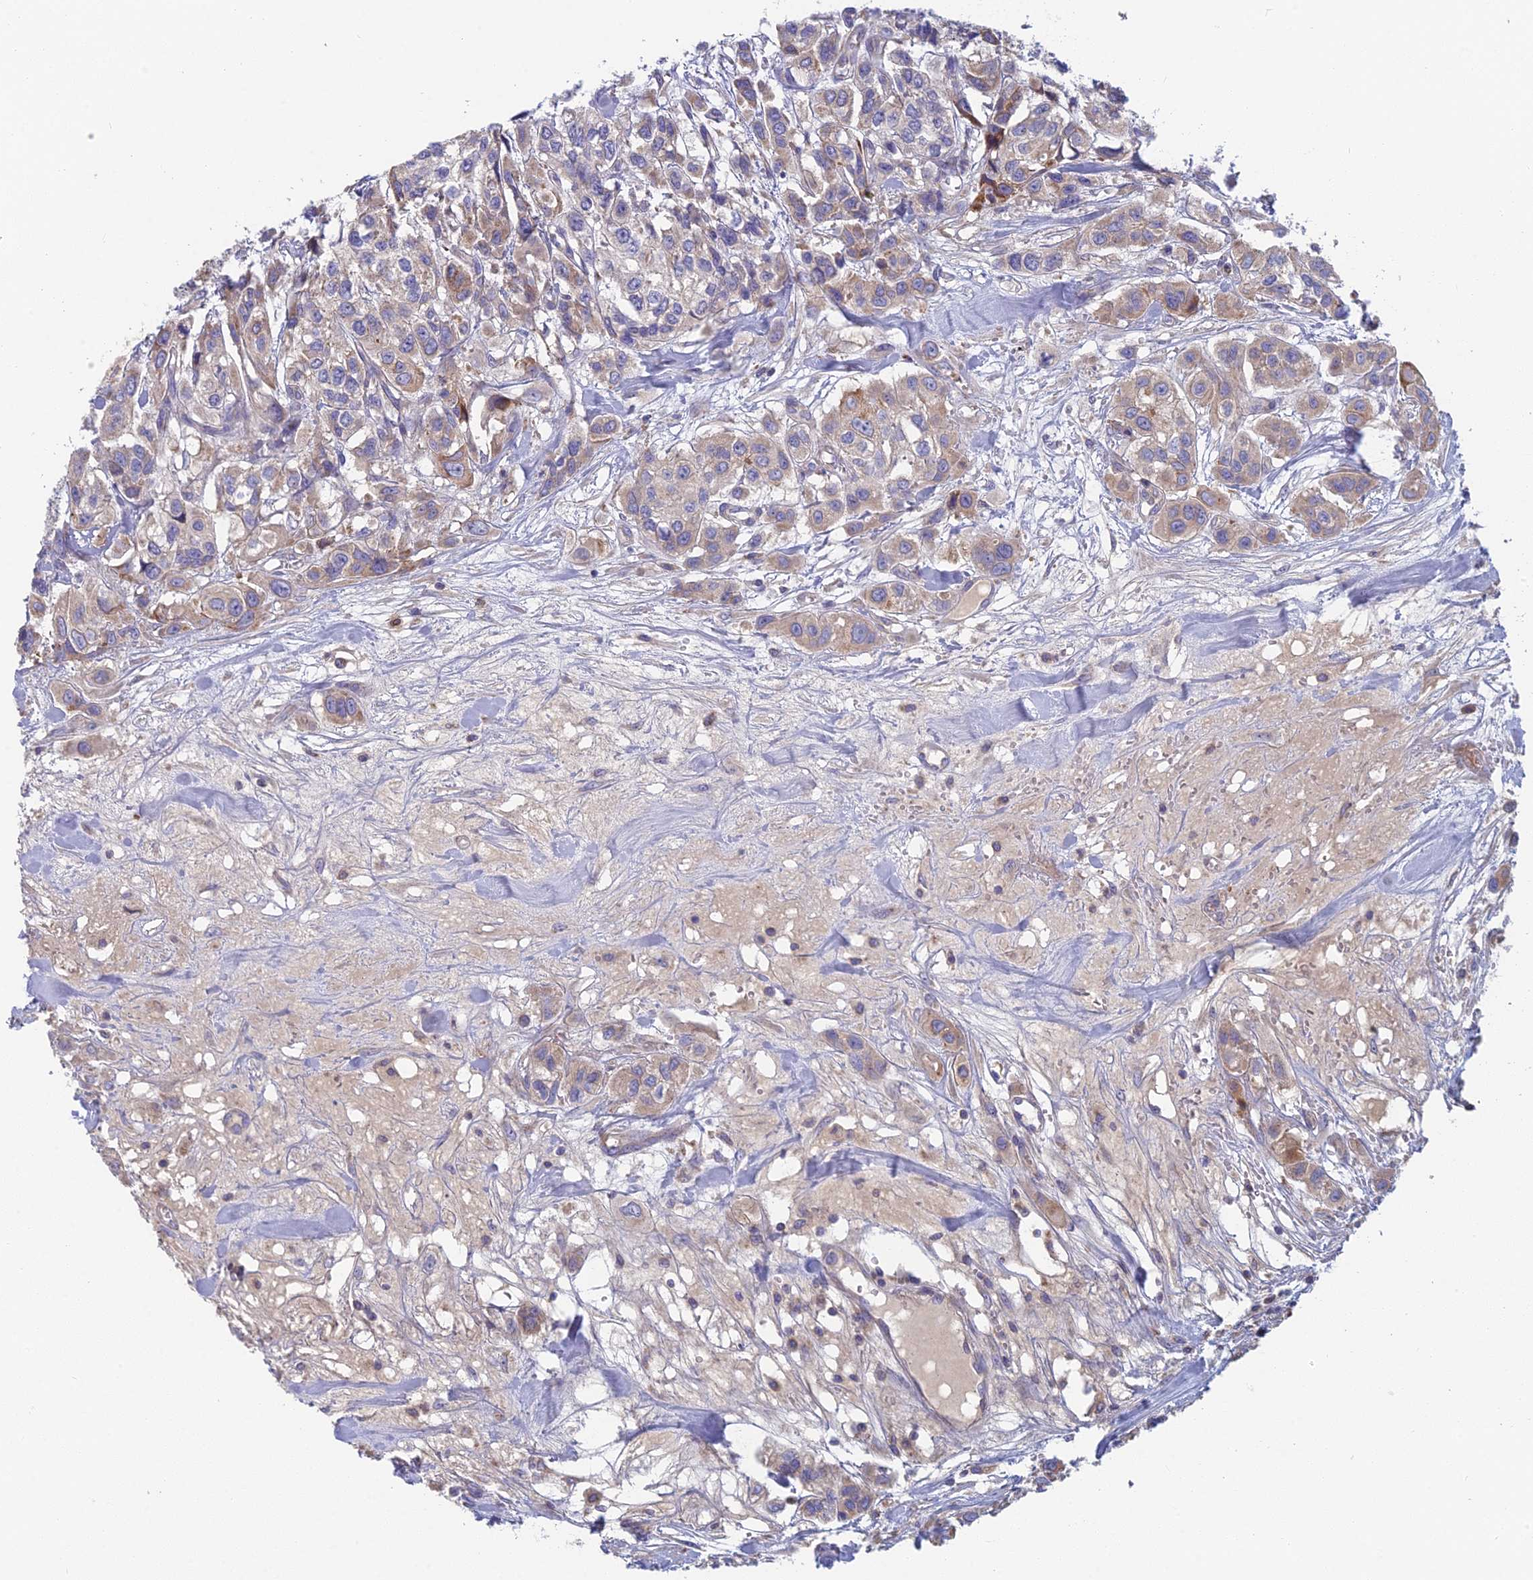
{"staining": {"intensity": "weak", "quantity": "25%-75%", "location": "cytoplasmic/membranous"}, "tissue": "urothelial cancer", "cell_type": "Tumor cells", "image_type": "cancer", "snomed": [{"axis": "morphology", "description": "Urothelial carcinoma, High grade"}, {"axis": "topography", "description": "Urinary bladder"}], "caption": "Weak cytoplasmic/membranous staining for a protein is seen in approximately 25%-75% of tumor cells of urothelial carcinoma (high-grade) using immunohistochemistry.", "gene": "IFTAP", "patient": {"sex": "male", "age": 67}}